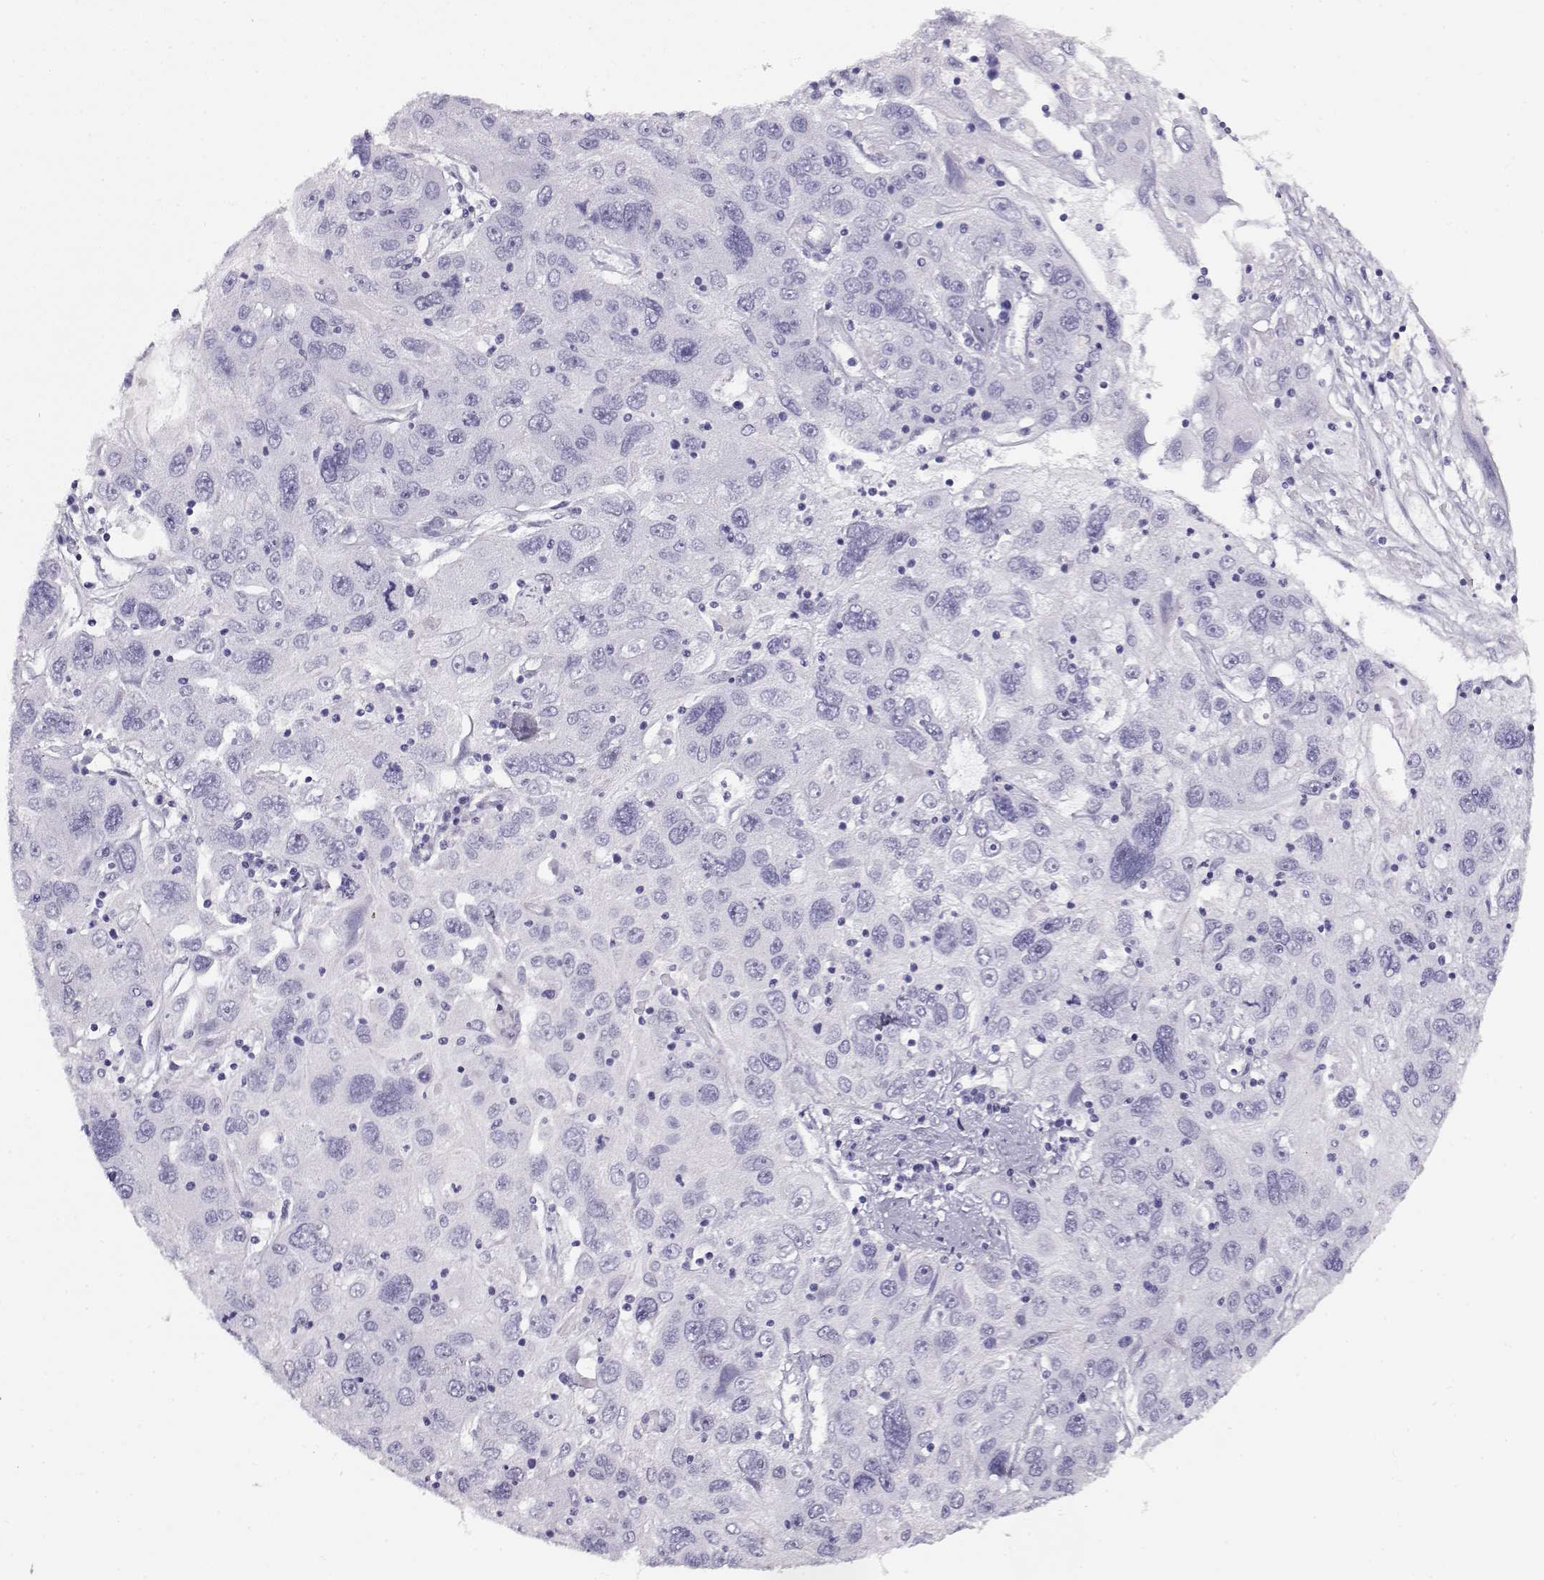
{"staining": {"intensity": "negative", "quantity": "none", "location": "none"}, "tissue": "stomach cancer", "cell_type": "Tumor cells", "image_type": "cancer", "snomed": [{"axis": "morphology", "description": "Adenocarcinoma, NOS"}, {"axis": "topography", "description": "Stomach"}], "caption": "The histopathology image shows no significant expression in tumor cells of stomach cancer (adenocarcinoma).", "gene": "ACTN2", "patient": {"sex": "male", "age": 56}}